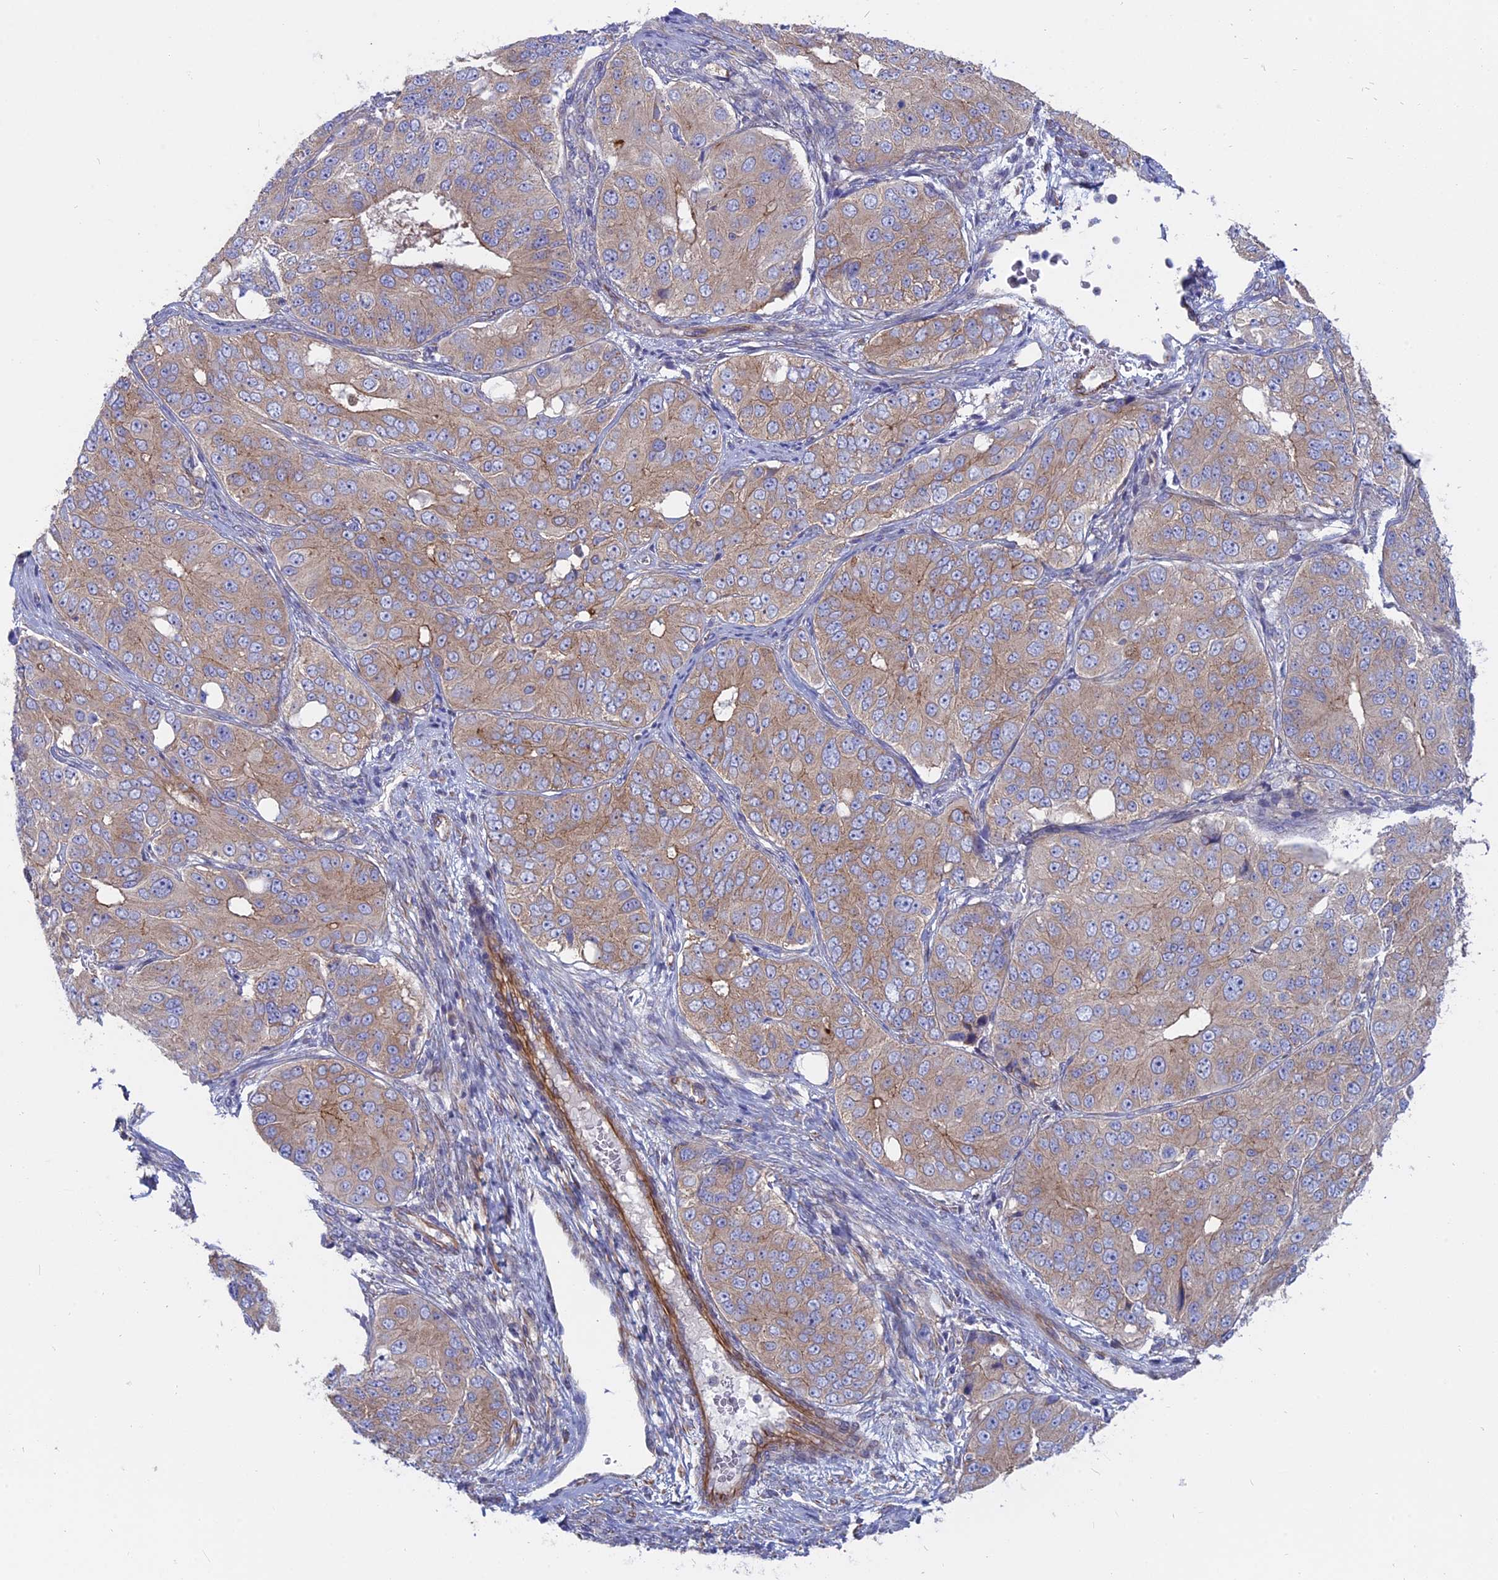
{"staining": {"intensity": "weak", "quantity": "25%-75%", "location": "cytoplasmic/membranous"}, "tissue": "ovarian cancer", "cell_type": "Tumor cells", "image_type": "cancer", "snomed": [{"axis": "morphology", "description": "Carcinoma, endometroid"}, {"axis": "topography", "description": "Ovary"}], "caption": "Immunohistochemical staining of human ovarian endometroid carcinoma exhibits weak cytoplasmic/membranous protein expression in about 25%-75% of tumor cells.", "gene": "MYO5B", "patient": {"sex": "female", "age": 51}}